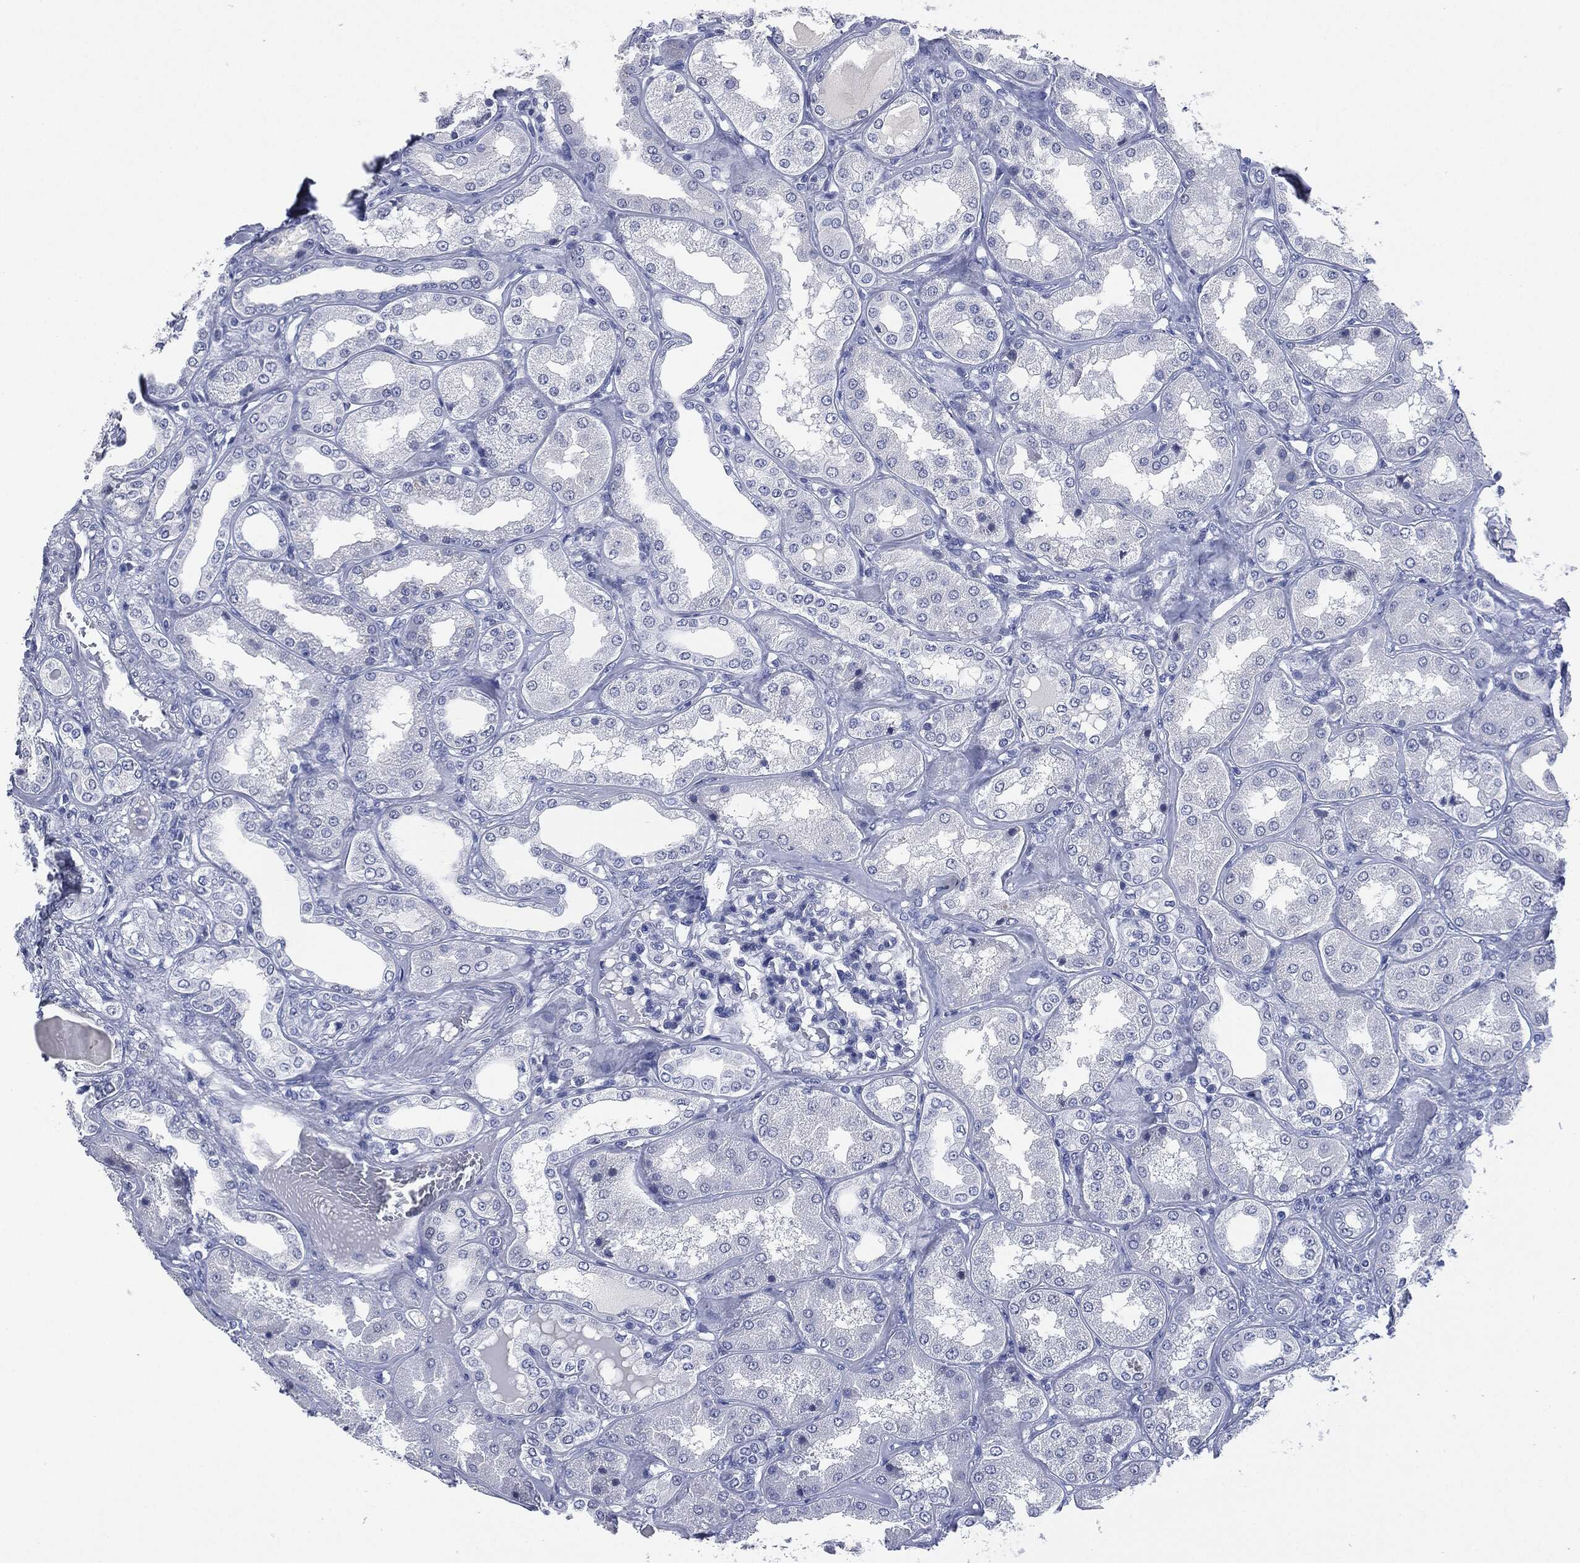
{"staining": {"intensity": "negative", "quantity": "none", "location": "none"}, "tissue": "kidney", "cell_type": "Cells in glomeruli", "image_type": "normal", "snomed": [{"axis": "morphology", "description": "Normal tissue, NOS"}, {"axis": "topography", "description": "Kidney"}], "caption": "Immunohistochemical staining of unremarkable human kidney reveals no significant staining in cells in glomeruli. (DAB (3,3'-diaminobenzidine) immunohistochemistry (IHC), high magnification).", "gene": "MUC16", "patient": {"sex": "female", "age": 56}}